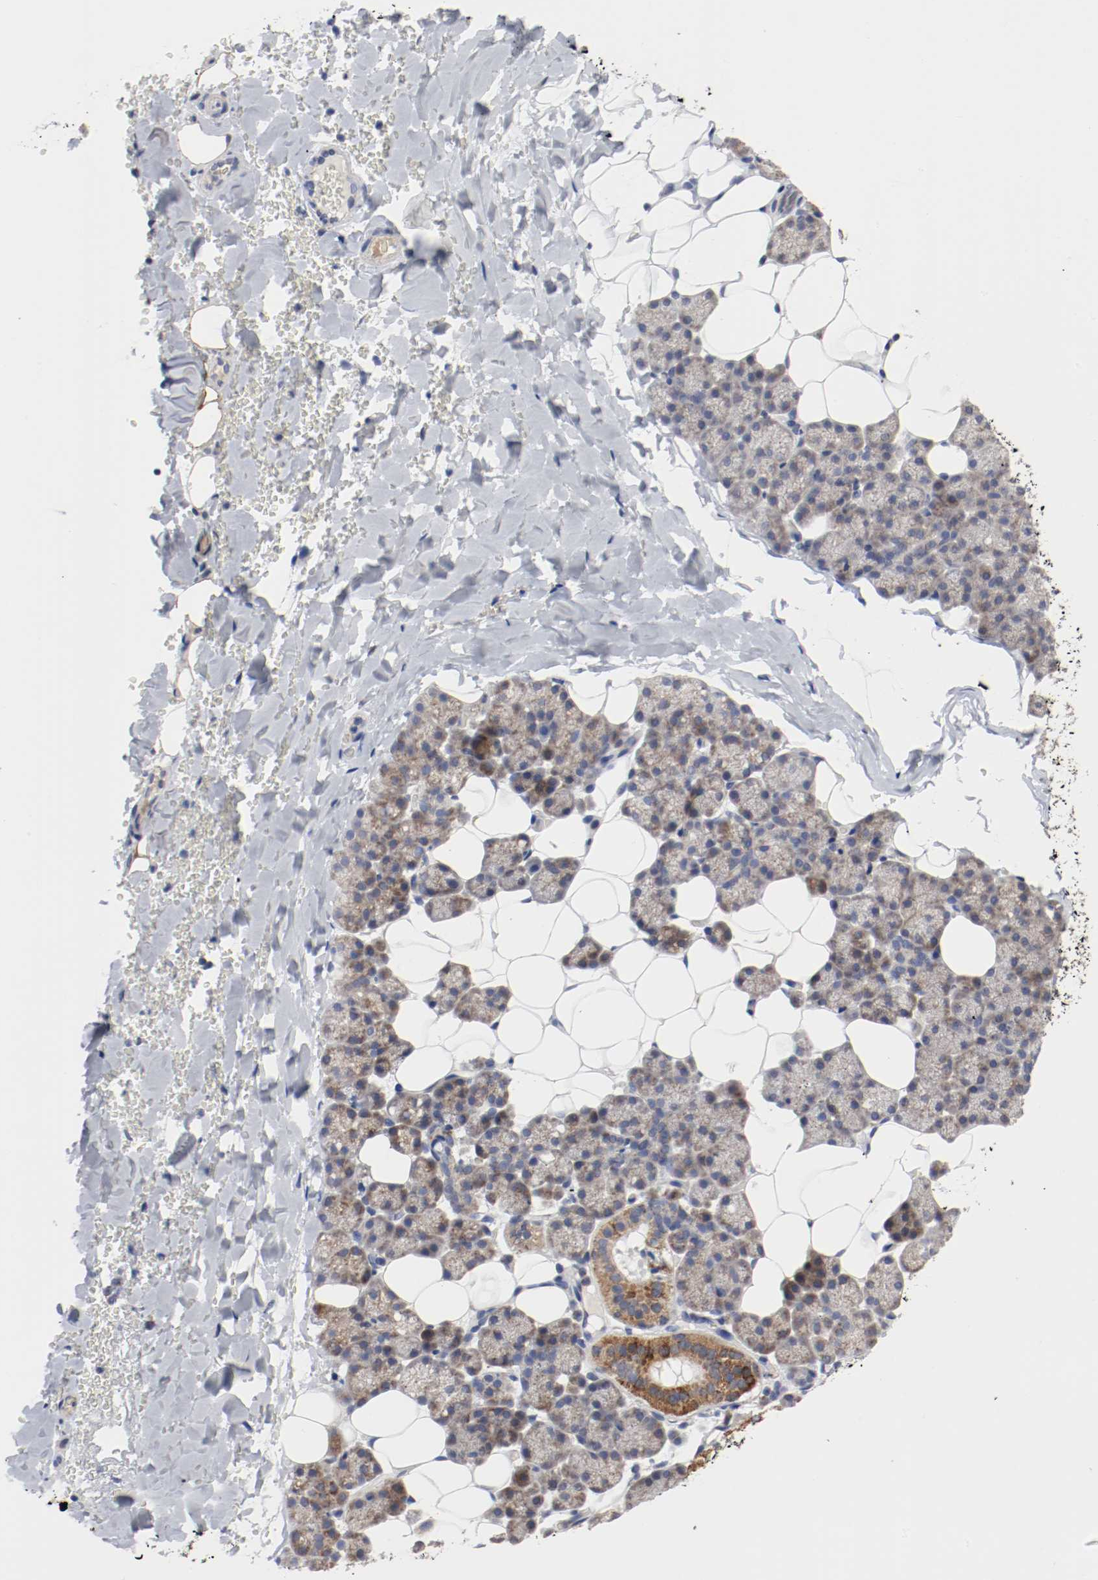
{"staining": {"intensity": "weak", "quantity": ">75%", "location": "cytoplasmic/membranous"}, "tissue": "salivary gland", "cell_type": "Glandular cells", "image_type": "normal", "snomed": [{"axis": "morphology", "description": "Normal tissue, NOS"}, {"axis": "topography", "description": "Lymph node"}, {"axis": "topography", "description": "Salivary gland"}], "caption": "Immunohistochemistry (IHC) photomicrograph of unremarkable salivary gland stained for a protein (brown), which exhibits low levels of weak cytoplasmic/membranous staining in about >75% of glandular cells.", "gene": "AFG3L2", "patient": {"sex": "male", "age": 8}}